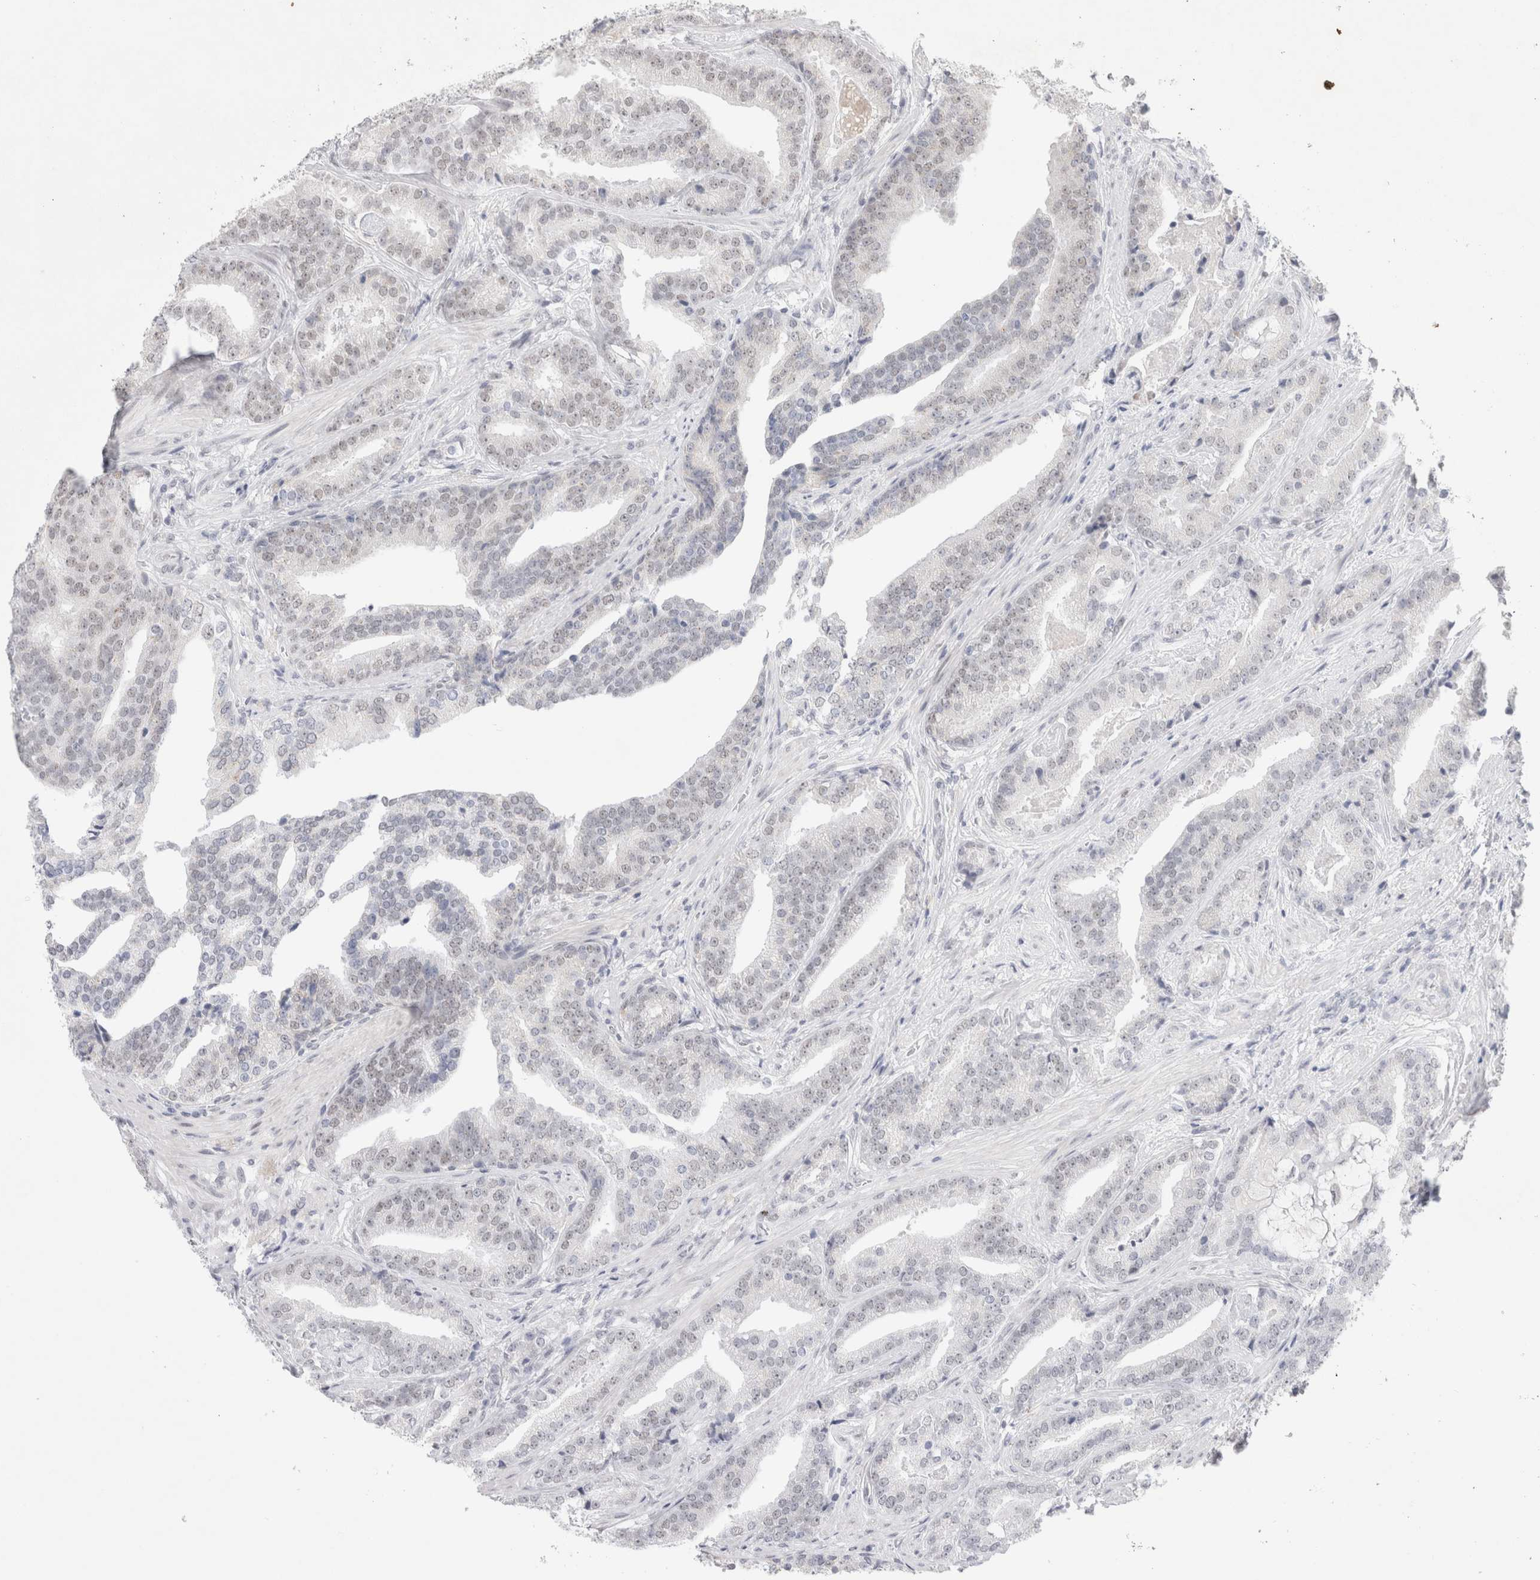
{"staining": {"intensity": "weak", "quantity": "25%-75%", "location": "nuclear"}, "tissue": "prostate cancer", "cell_type": "Tumor cells", "image_type": "cancer", "snomed": [{"axis": "morphology", "description": "Adenocarcinoma, Low grade"}, {"axis": "topography", "description": "Prostate"}], "caption": "Protein staining demonstrates weak nuclear expression in about 25%-75% of tumor cells in prostate cancer (low-grade adenocarcinoma). (DAB (3,3'-diaminobenzidine) IHC, brown staining for protein, blue staining for nuclei).", "gene": "RECQL4", "patient": {"sex": "male", "age": 67}}